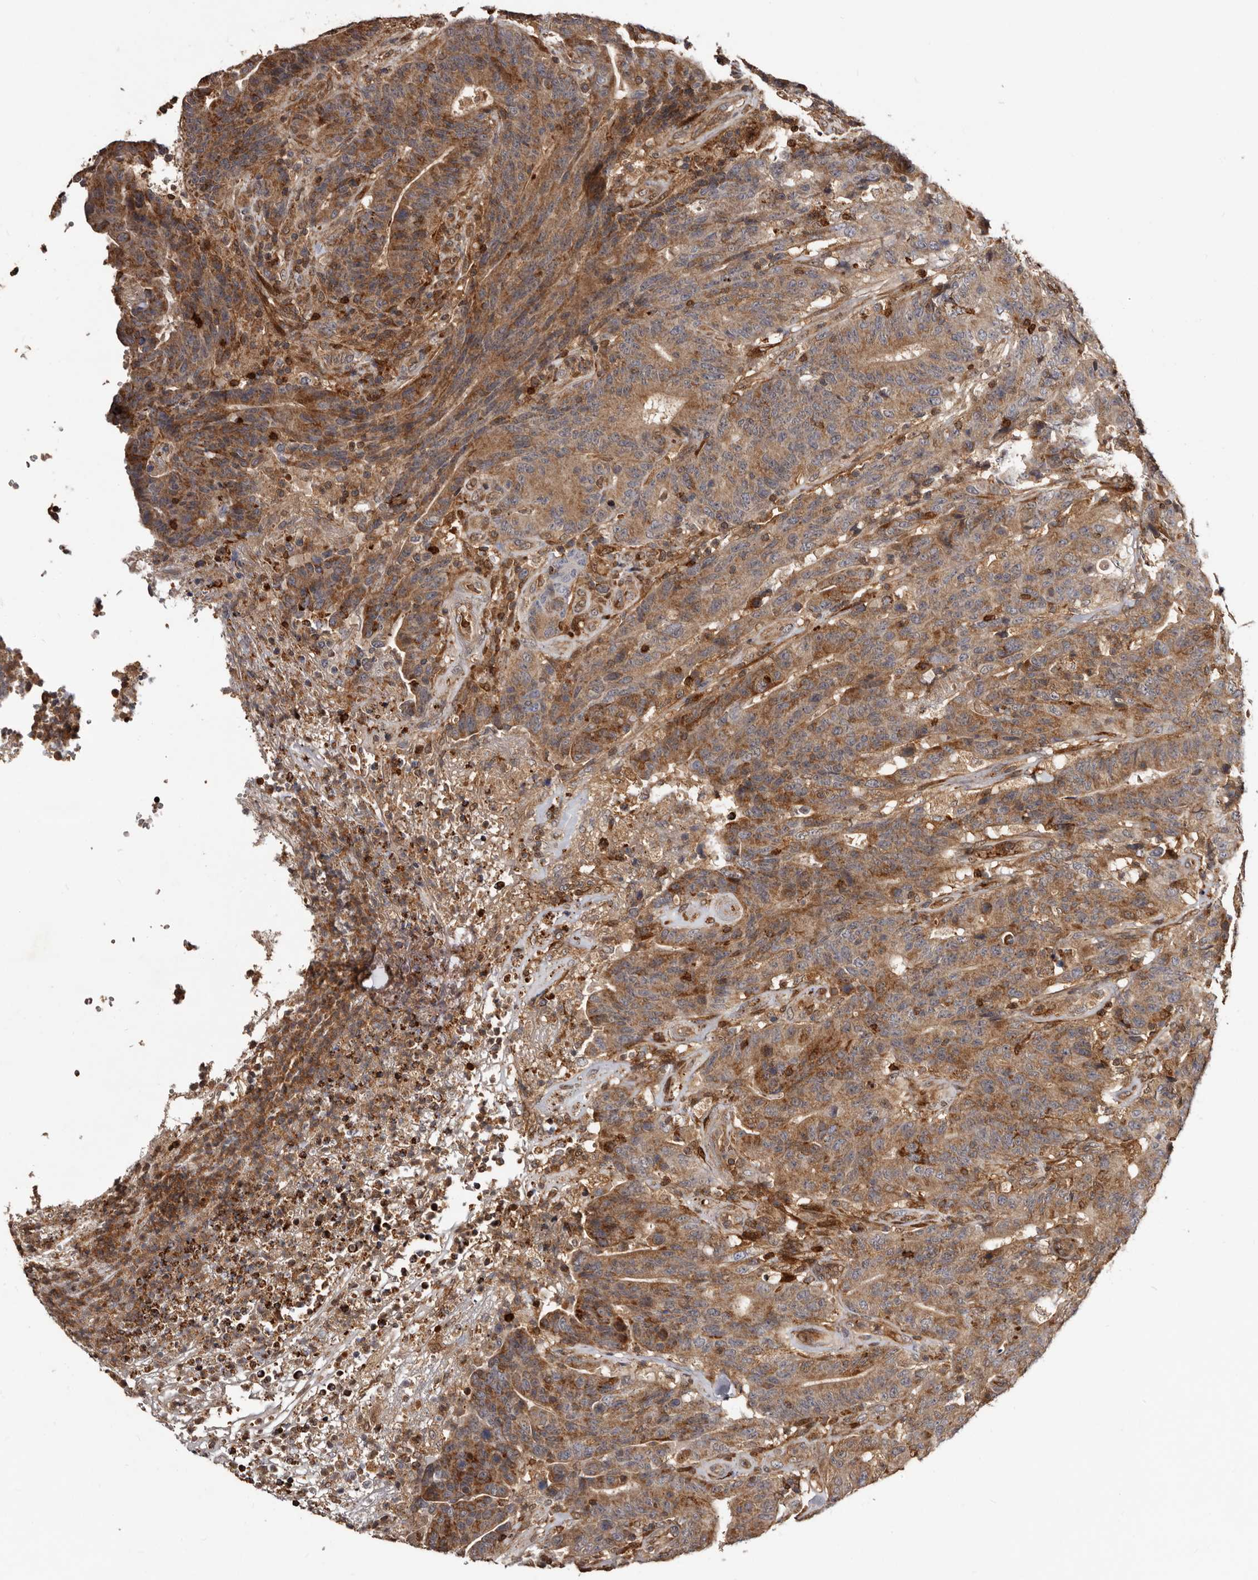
{"staining": {"intensity": "moderate", "quantity": ">75%", "location": "cytoplasmic/membranous"}, "tissue": "colorectal cancer", "cell_type": "Tumor cells", "image_type": "cancer", "snomed": [{"axis": "morphology", "description": "Normal tissue, NOS"}, {"axis": "morphology", "description": "Adenocarcinoma, NOS"}, {"axis": "topography", "description": "Colon"}], "caption": "Brown immunohistochemical staining in human colorectal adenocarcinoma reveals moderate cytoplasmic/membranous positivity in about >75% of tumor cells.", "gene": "BAX", "patient": {"sex": "female", "age": 75}}